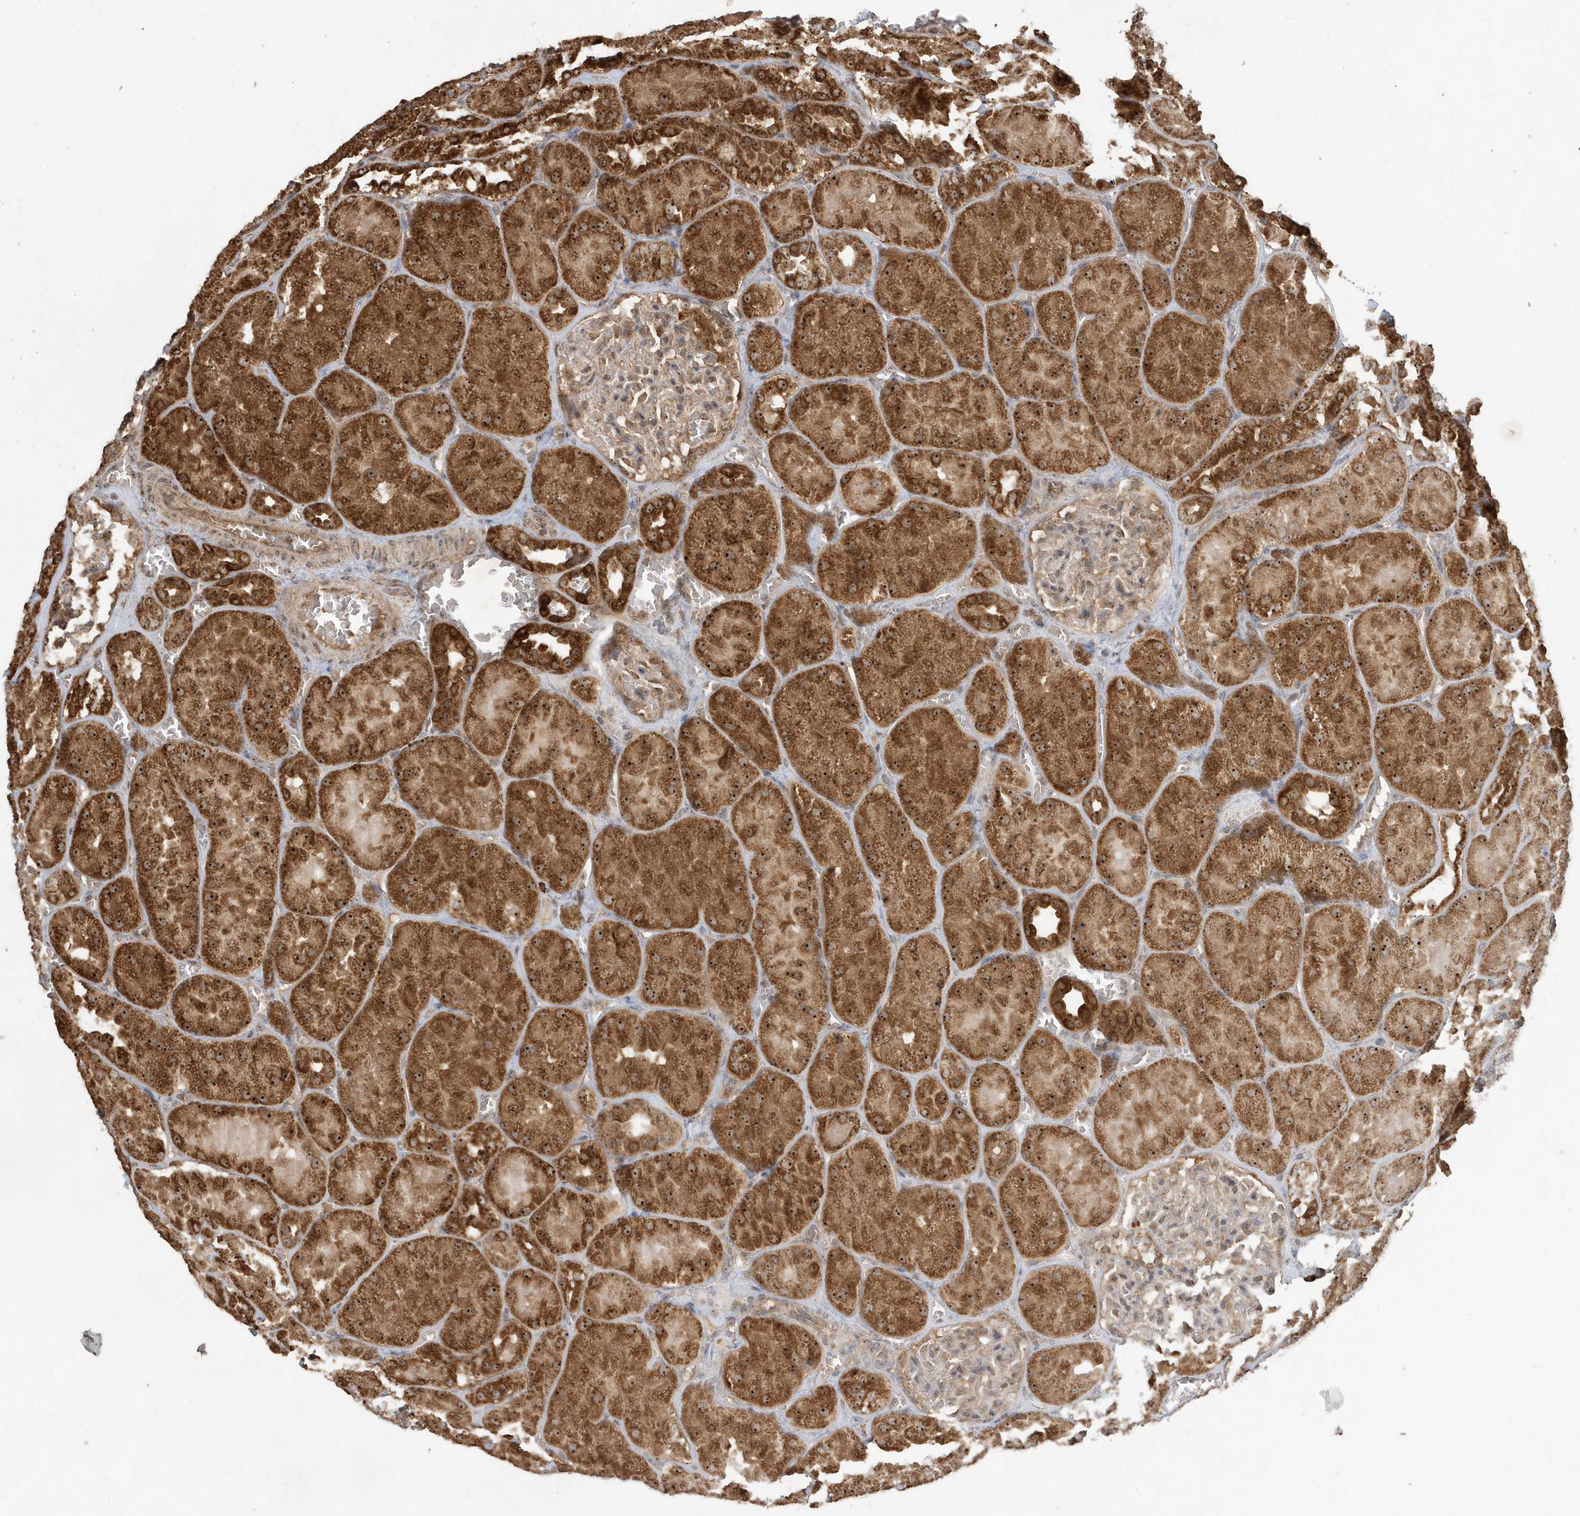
{"staining": {"intensity": "moderate", "quantity": "25%-75%", "location": "cytoplasmic/membranous"}, "tissue": "kidney", "cell_type": "Cells in glomeruli", "image_type": "normal", "snomed": [{"axis": "morphology", "description": "Normal tissue, NOS"}, {"axis": "topography", "description": "Kidney"}], "caption": "Cells in glomeruli show moderate cytoplasmic/membranous positivity in about 25%-75% of cells in normal kidney.", "gene": "ABCB9", "patient": {"sex": "male", "age": 28}}